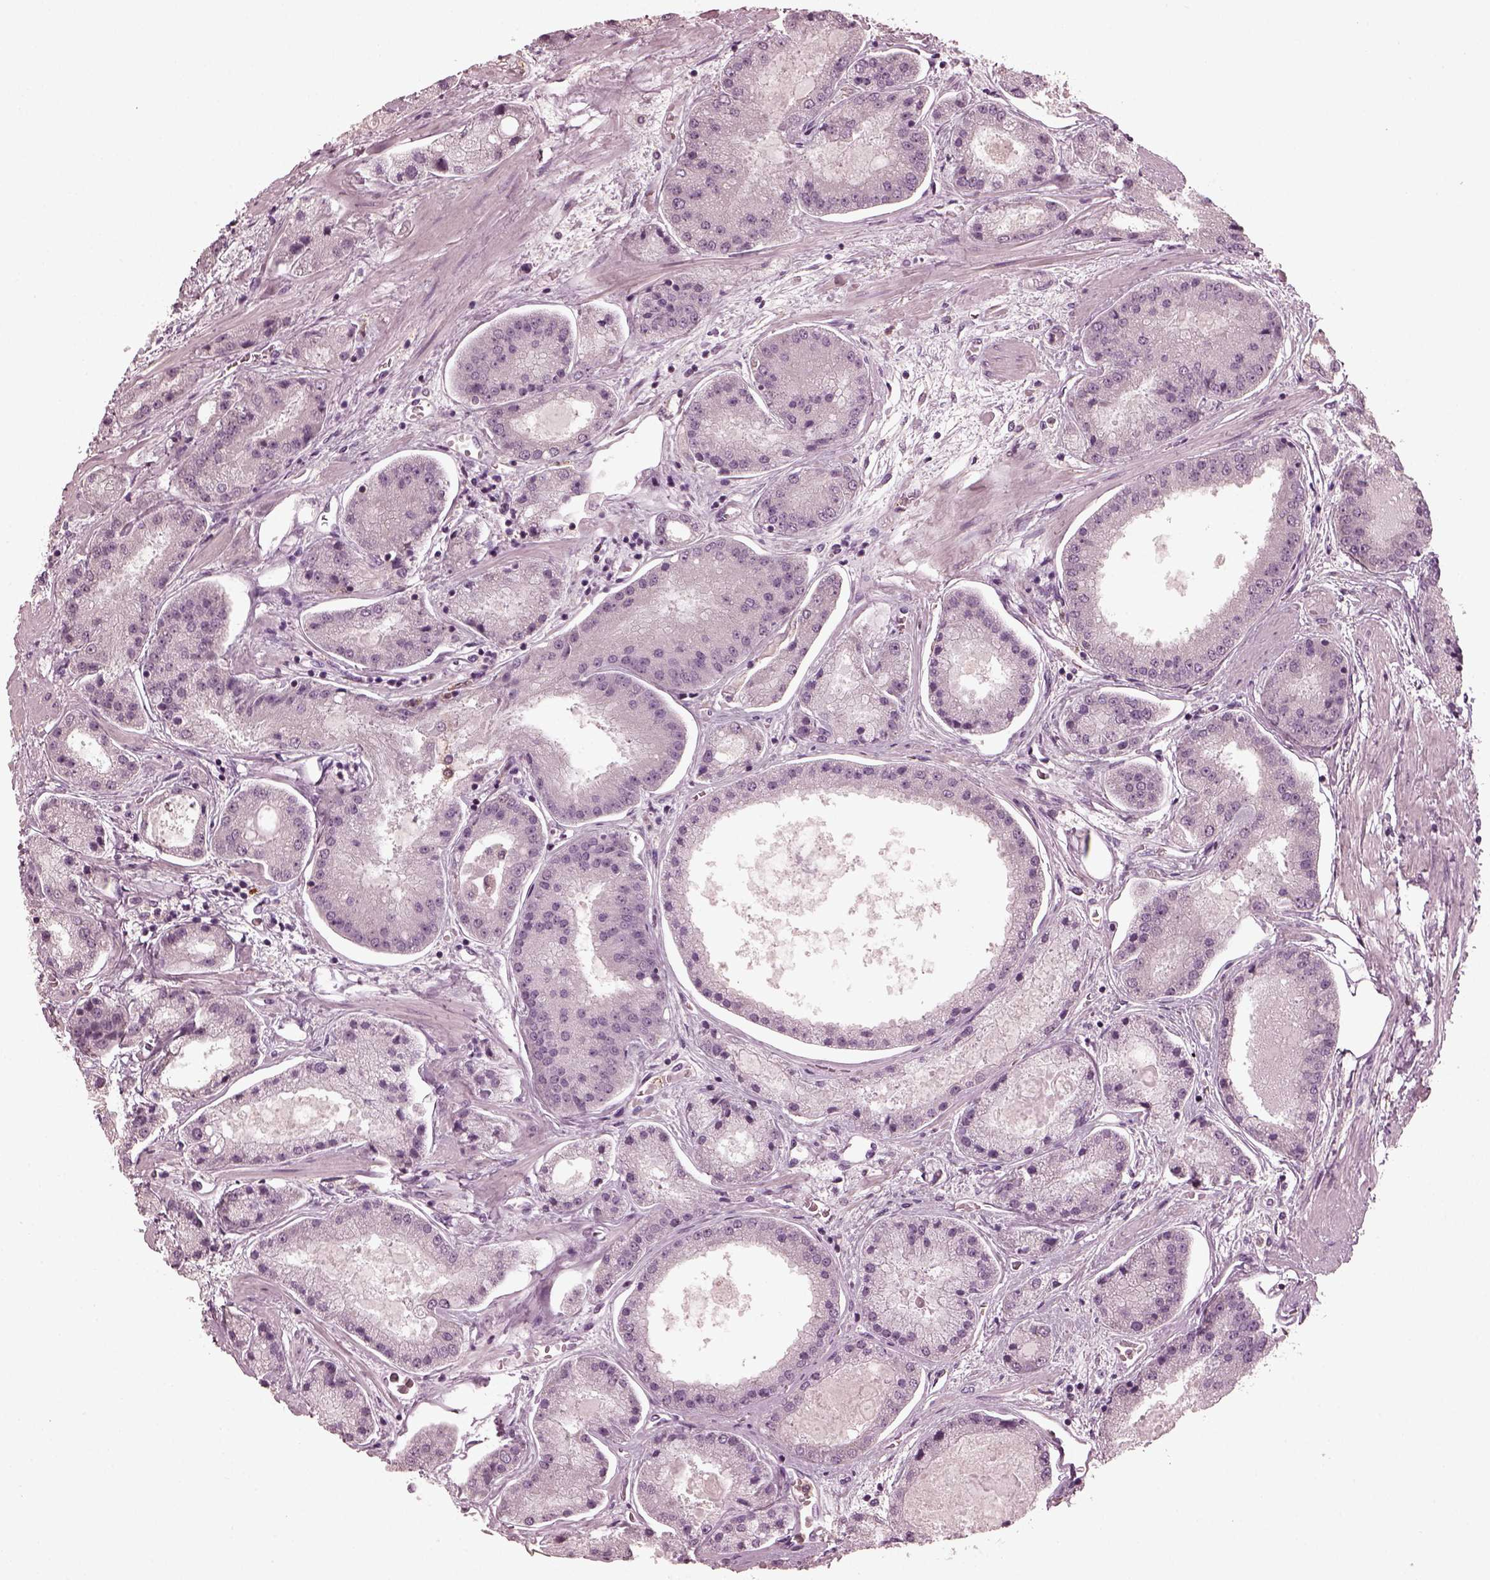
{"staining": {"intensity": "negative", "quantity": "none", "location": "none"}, "tissue": "prostate cancer", "cell_type": "Tumor cells", "image_type": "cancer", "snomed": [{"axis": "morphology", "description": "Adenocarcinoma, High grade"}, {"axis": "topography", "description": "Prostate"}], "caption": "IHC micrograph of prostate cancer stained for a protein (brown), which shows no expression in tumor cells.", "gene": "PSTPIP2", "patient": {"sex": "male", "age": 67}}